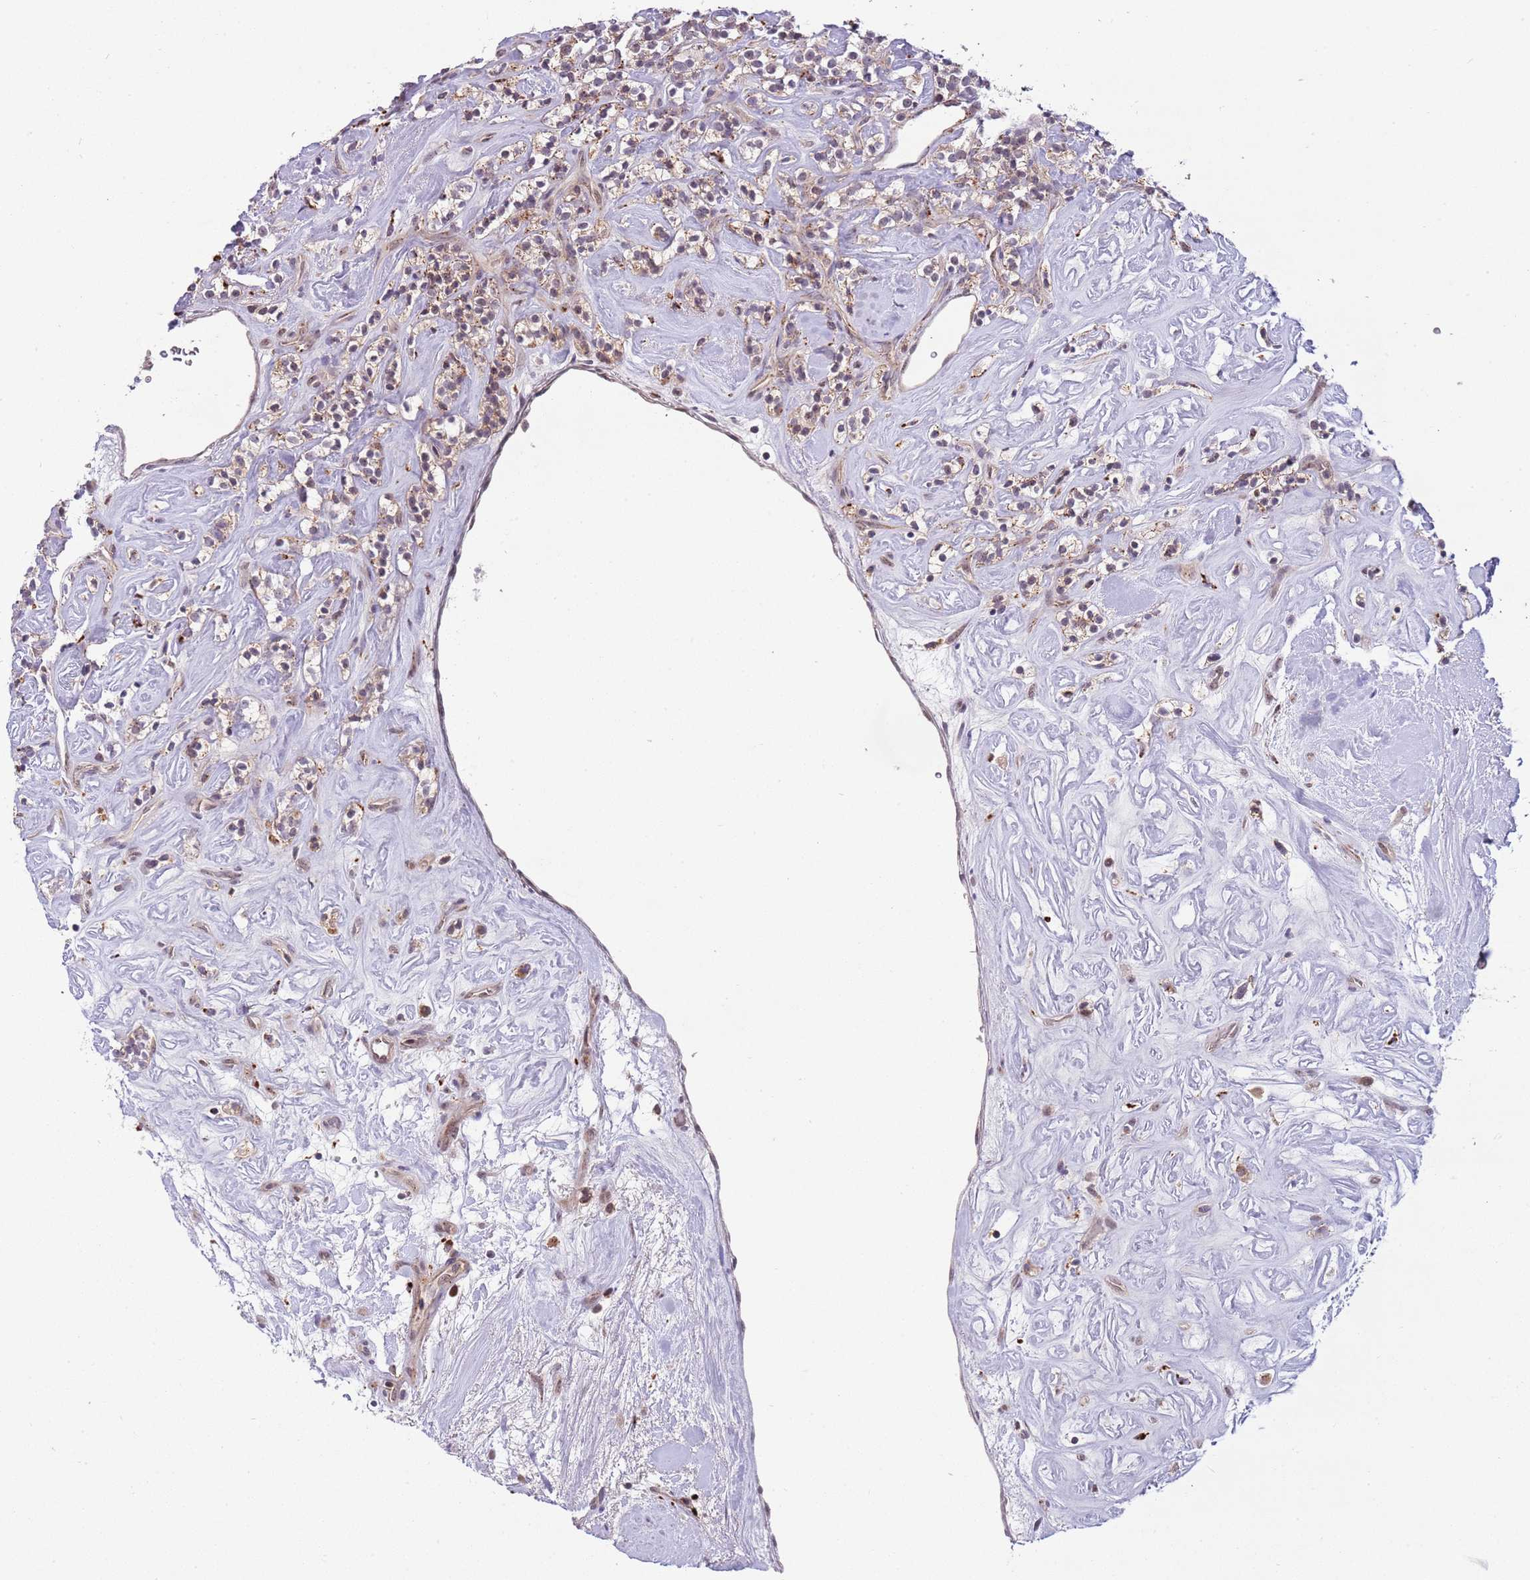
{"staining": {"intensity": "weak", "quantity": ">75%", "location": "cytoplasmic/membranous"}, "tissue": "renal cancer", "cell_type": "Tumor cells", "image_type": "cancer", "snomed": [{"axis": "morphology", "description": "Adenocarcinoma, NOS"}, {"axis": "topography", "description": "Kidney"}], "caption": "Weak cytoplasmic/membranous staining for a protein is appreciated in approximately >75% of tumor cells of renal adenocarcinoma using IHC.", "gene": "TRIM27", "patient": {"sex": "male", "age": 77}}